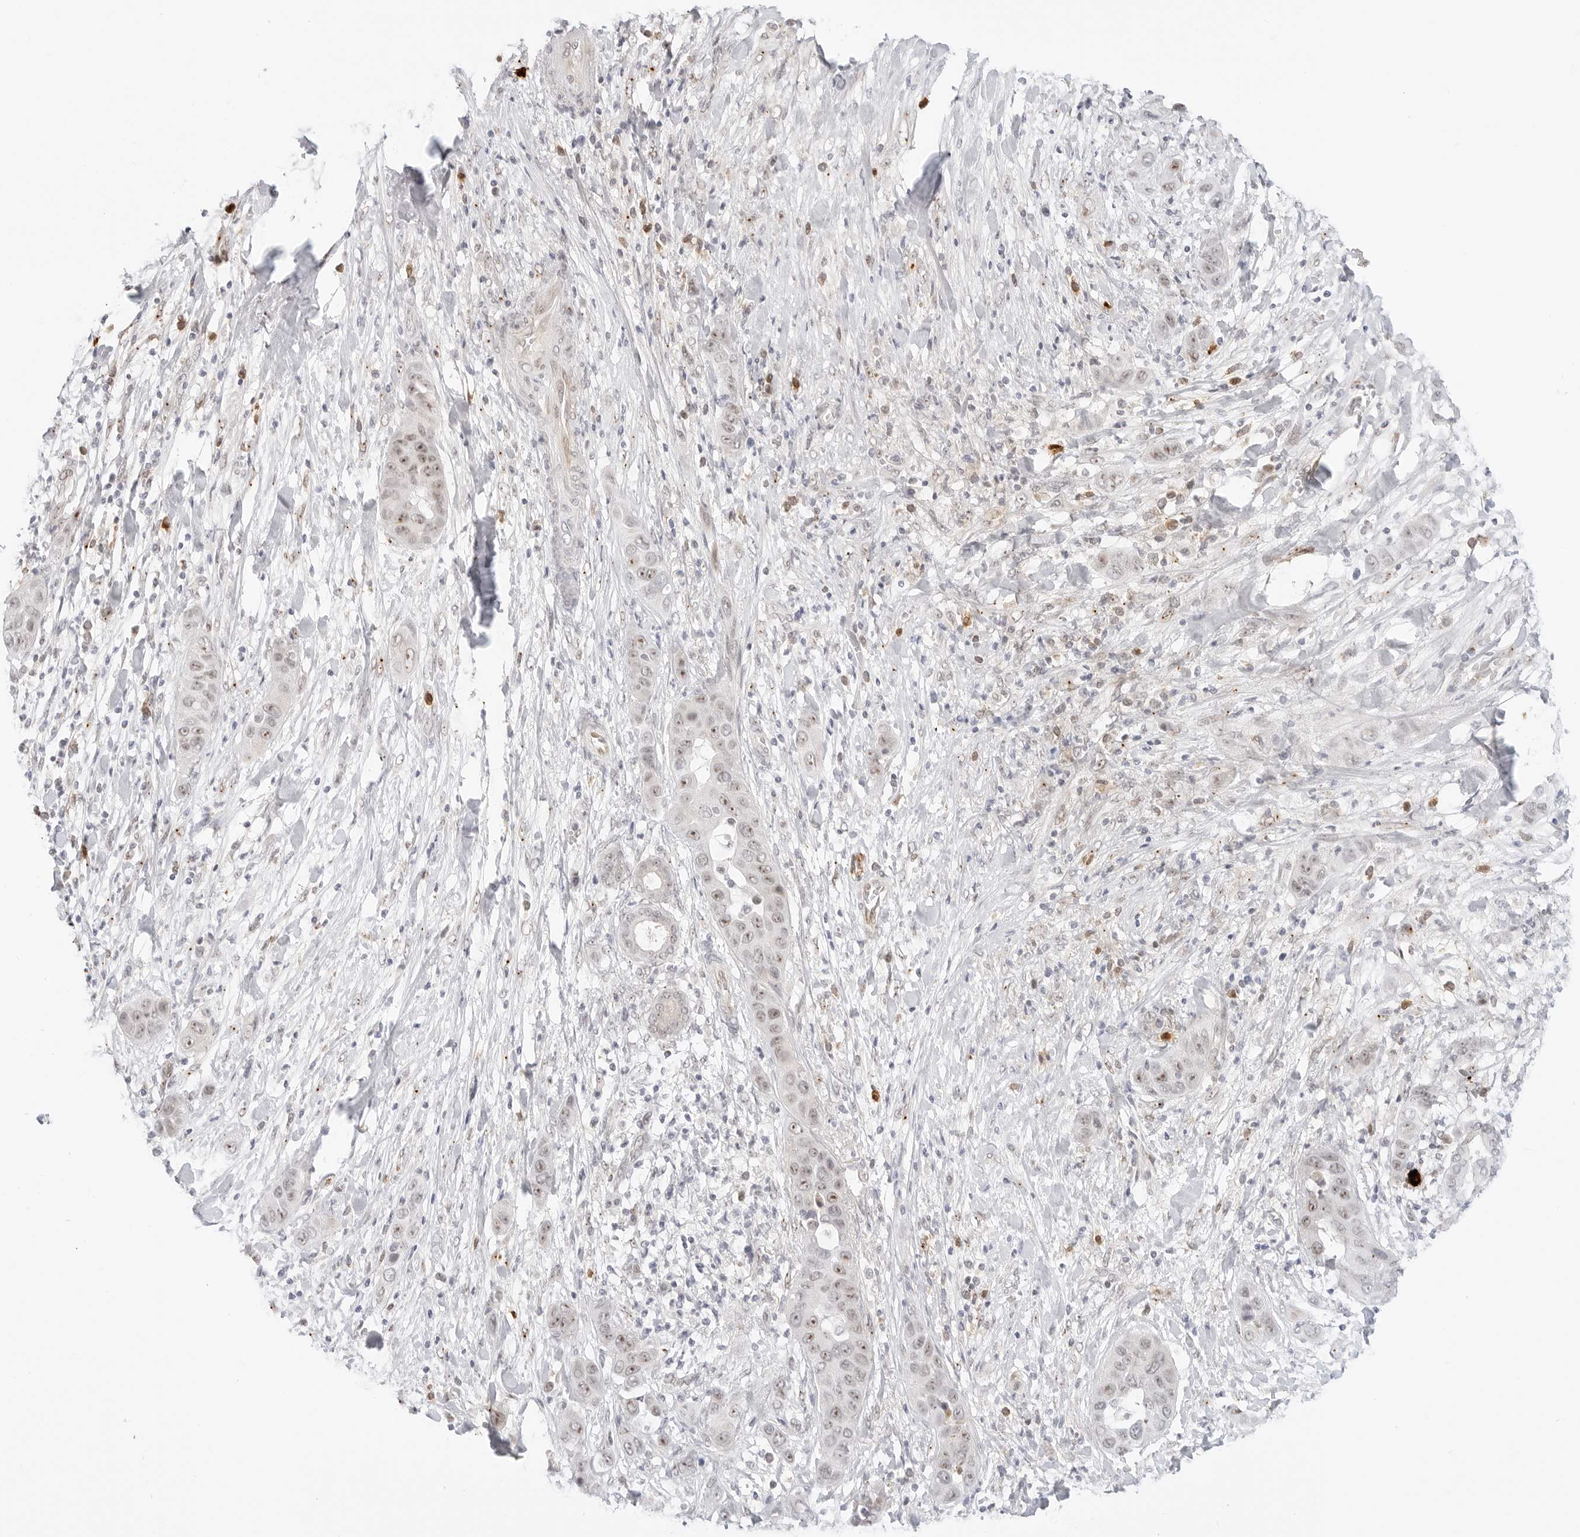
{"staining": {"intensity": "weak", "quantity": ">75%", "location": "nuclear"}, "tissue": "liver cancer", "cell_type": "Tumor cells", "image_type": "cancer", "snomed": [{"axis": "morphology", "description": "Cholangiocarcinoma"}, {"axis": "topography", "description": "Liver"}], "caption": "The image reveals immunohistochemical staining of liver cancer. There is weak nuclear expression is appreciated in approximately >75% of tumor cells.", "gene": "HIPK3", "patient": {"sex": "female", "age": 52}}